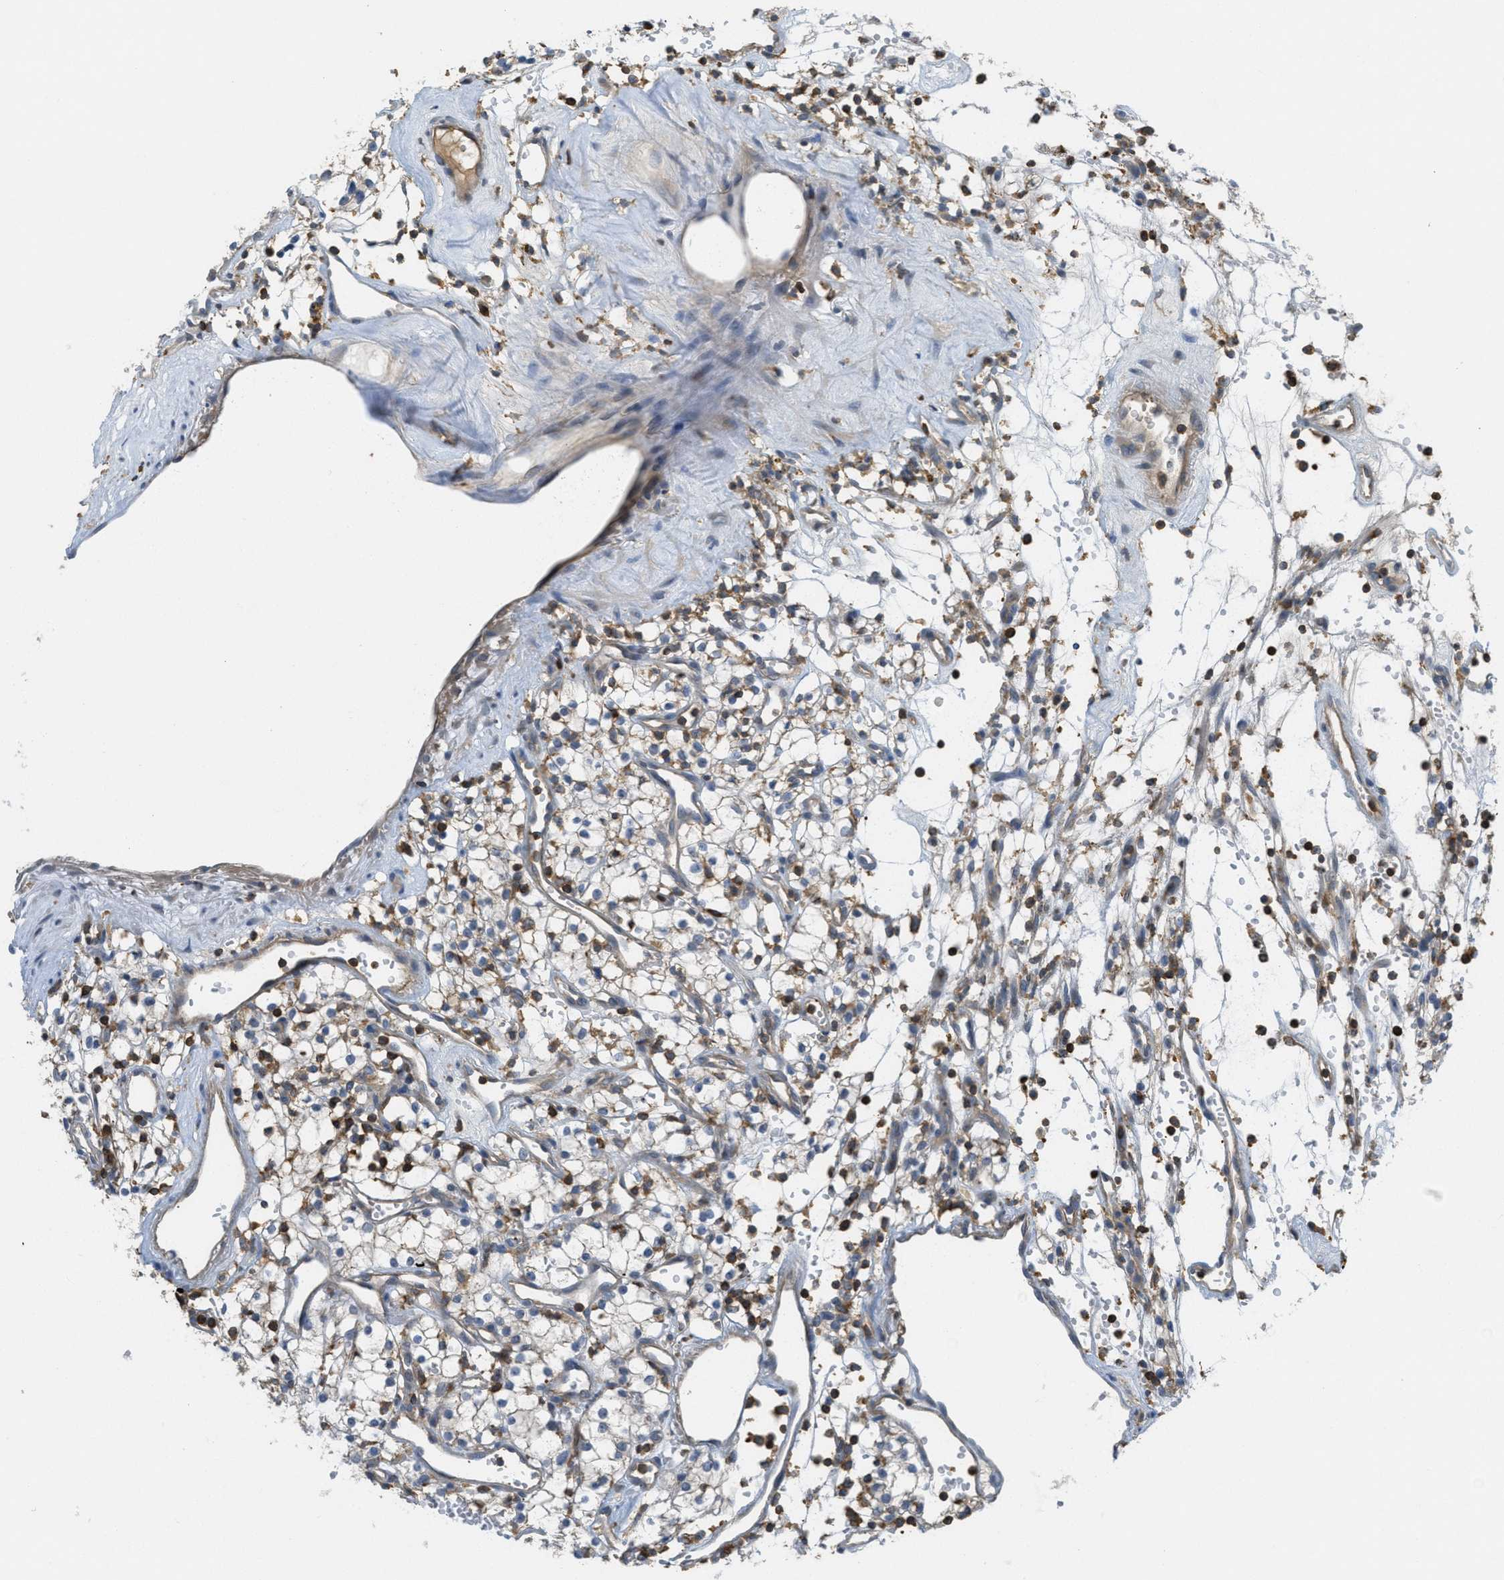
{"staining": {"intensity": "weak", "quantity": "<25%", "location": "cytoplasmic/membranous"}, "tissue": "renal cancer", "cell_type": "Tumor cells", "image_type": "cancer", "snomed": [{"axis": "morphology", "description": "Adenocarcinoma, NOS"}, {"axis": "topography", "description": "Kidney"}], "caption": "The immunohistochemistry image has no significant staining in tumor cells of adenocarcinoma (renal) tissue. (Immunohistochemistry (ihc), brightfield microscopy, high magnification).", "gene": "GRIK2", "patient": {"sex": "male", "age": 59}}